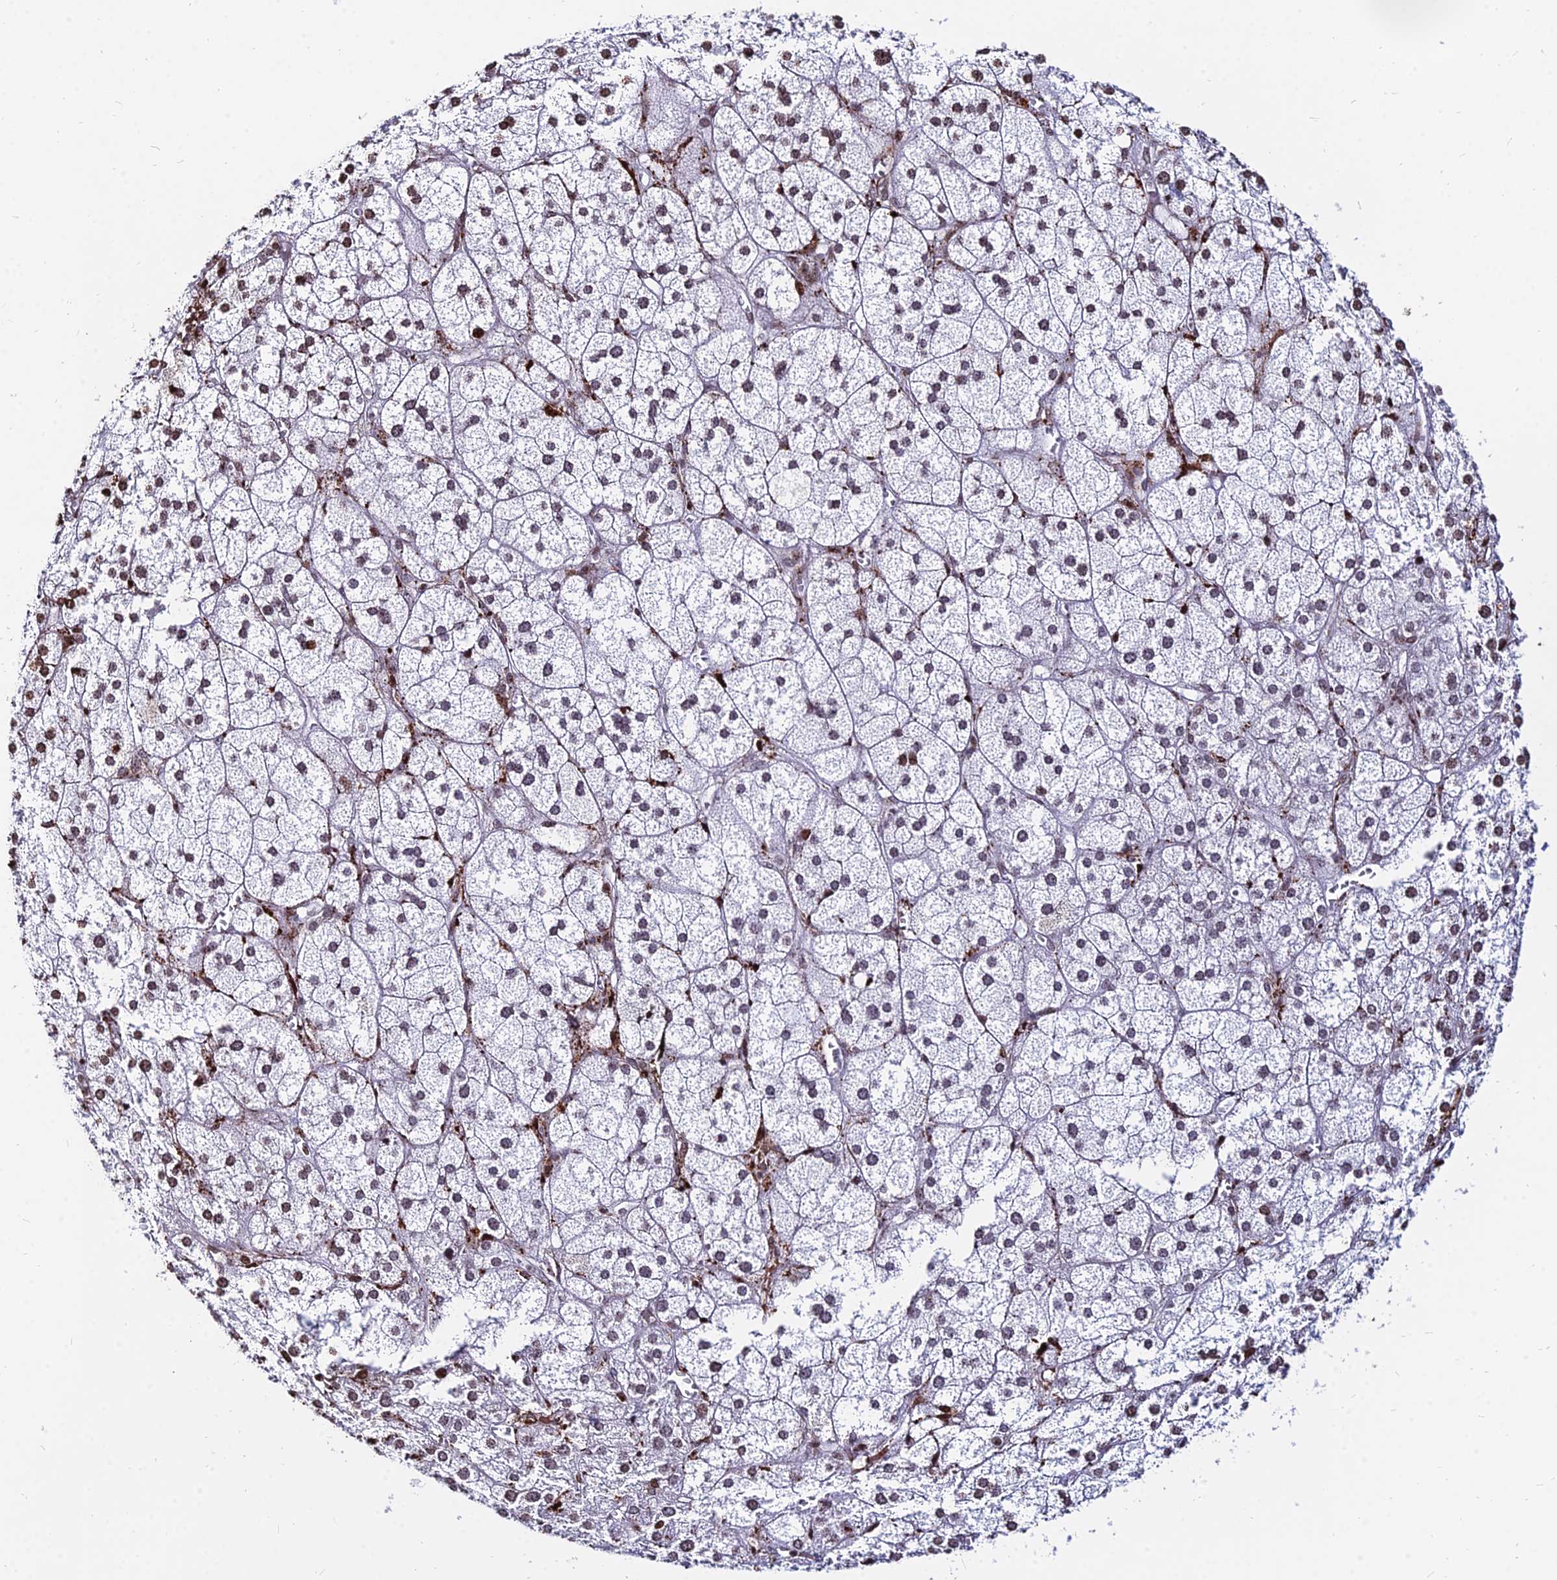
{"staining": {"intensity": "moderate", "quantity": ">75%", "location": "nuclear"}, "tissue": "adrenal gland", "cell_type": "Glandular cells", "image_type": "normal", "snomed": [{"axis": "morphology", "description": "Normal tissue, NOS"}, {"axis": "topography", "description": "Adrenal gland"}], "caption": "Benign adrenal gland was stained to show a protein in brown. There is medium levels of moderate nuclear positivity in about >75% of glandular cells. Nuclei are stained in blue.", "gene": "NYAP2", "patient": {"sex": "female", "age": 61}}